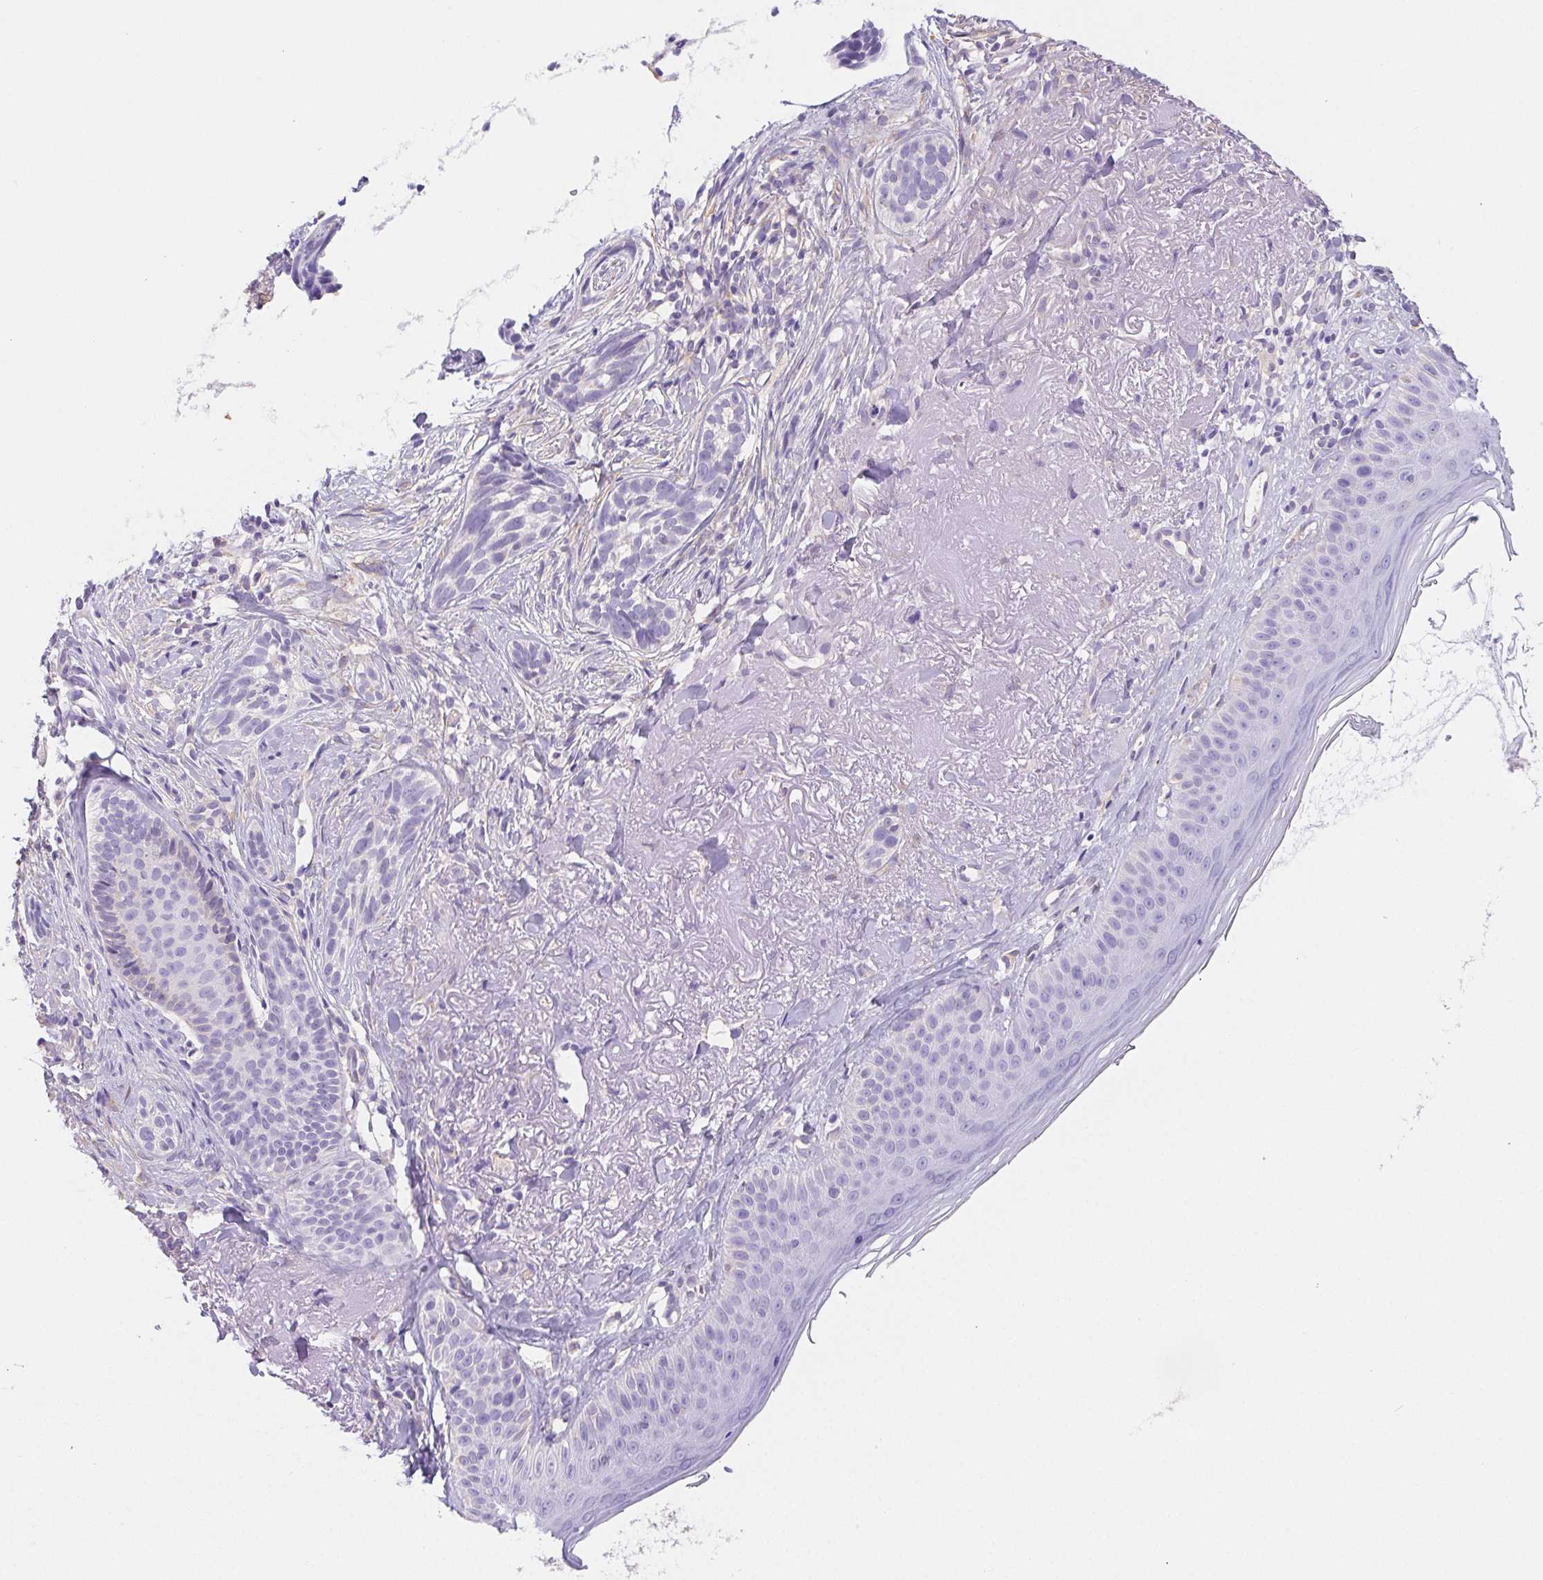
{"staining": {"intensity": "negative", "quantity": "none", "location": "none"}, "tissue": "skin cancer", "cell_type": "Tumor cells", "image_type": "cancer", "snomed": [{"axis": "morphology", "description": "Basal cell carcinoma"}, {"axis": "morphology", "description": "BCC, high aggressive"}, {"axis": "topography", "description": "Skin"}], "caption": "High magnification brightfield microscopy of bcc,  high aggressive (skin) stained with DAB (3,3'-diaminobenzidine) (brown) and counterstained with hematoxylin (blue): tumor cells show no significant positivity. The staining is performed using DAB (3,3'-diaminobenzidine) brown chromogen with nuclei counter-stained in using hematoxylin.", "gene": "PNLIP", "patient": {"sex": "female", "age": 86}}